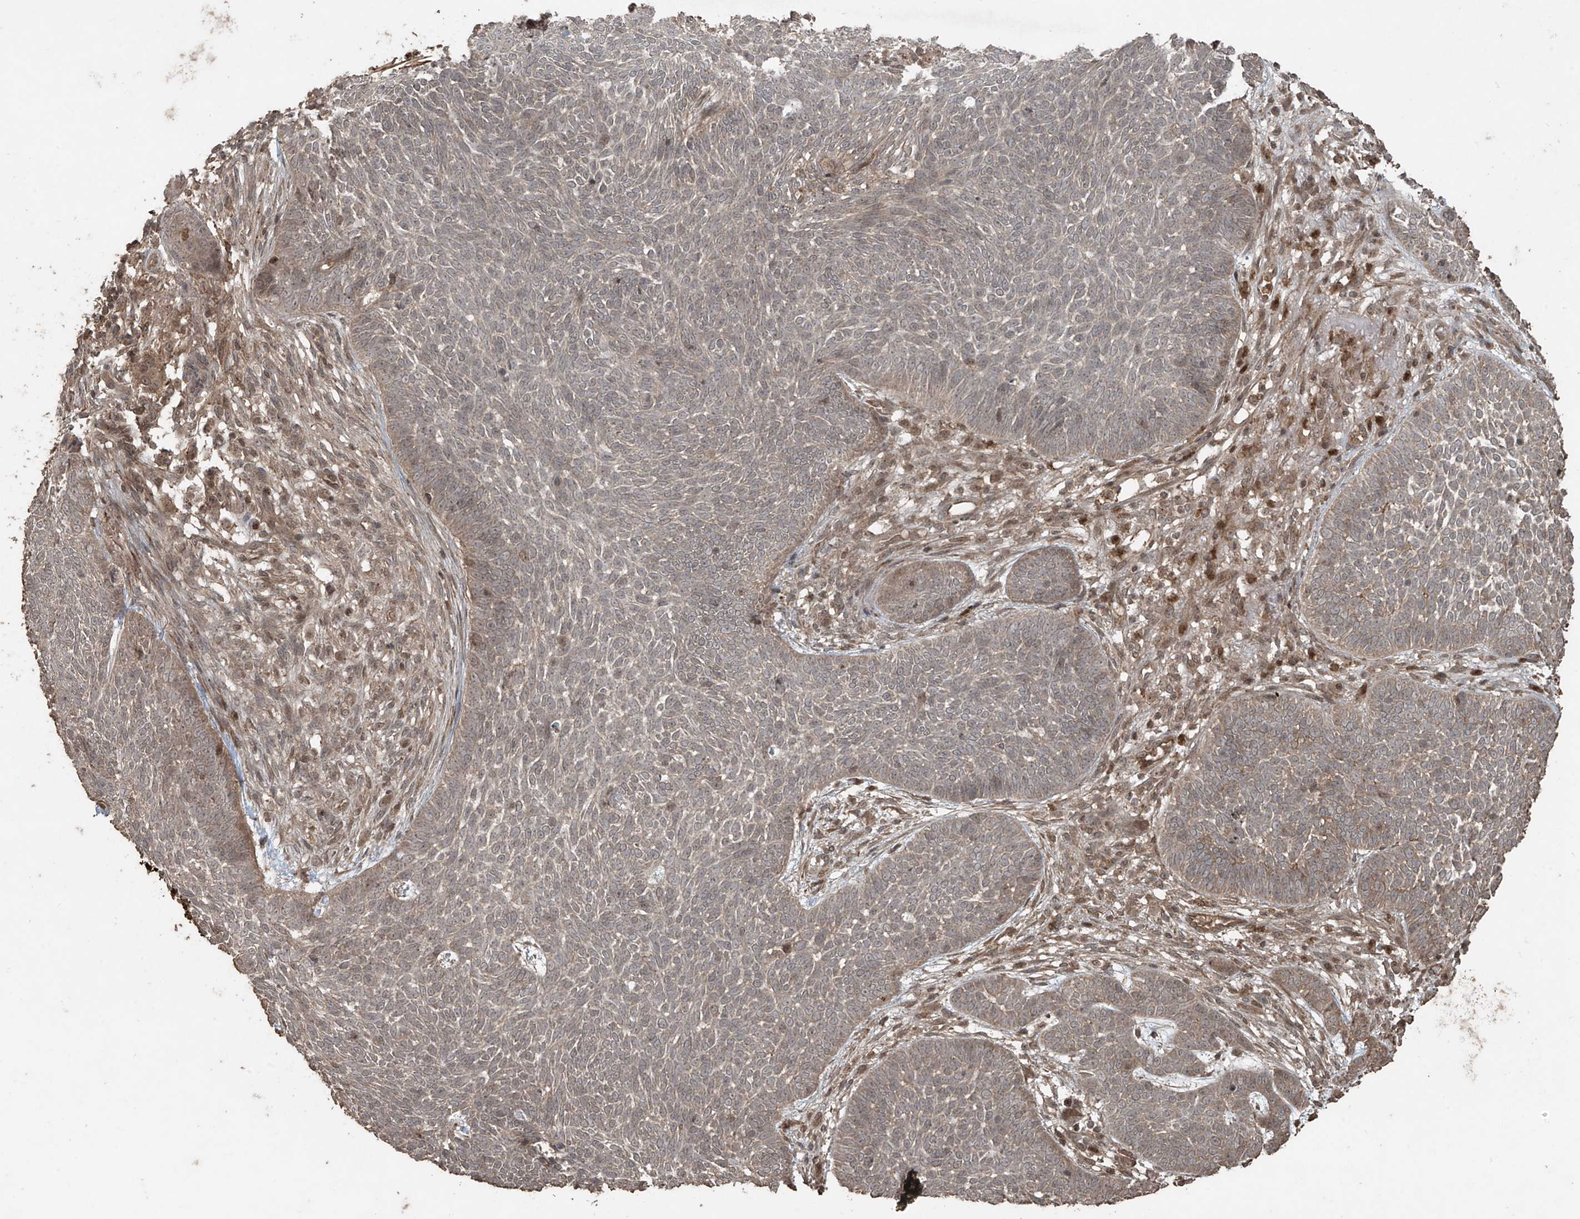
{"staining": {"intensity": "moderate", "quantity": "<25%", "location": "cytoplasmic/membranous"}, "tissue": "skin cancer", "cell_type": "Tumor cells", "image_type": "cancer", "snomed": [{"axis": "morphology", "description": "Normal tissue, NOS"}, {"axis": "morphology", "description": "Basal cell carcinoma"}, {"axis": "topography", "description": "Skin"}], "caption": "Protein expression analysis of human skin cancer (basal cell carcinoma) reveals moderate cytoplasmic/membranous expression in about <25% of tumor cells. Nuclei are stained in blue.", "gene": "PGPEP1", "patient": {"sex": "male", "age": 64}}